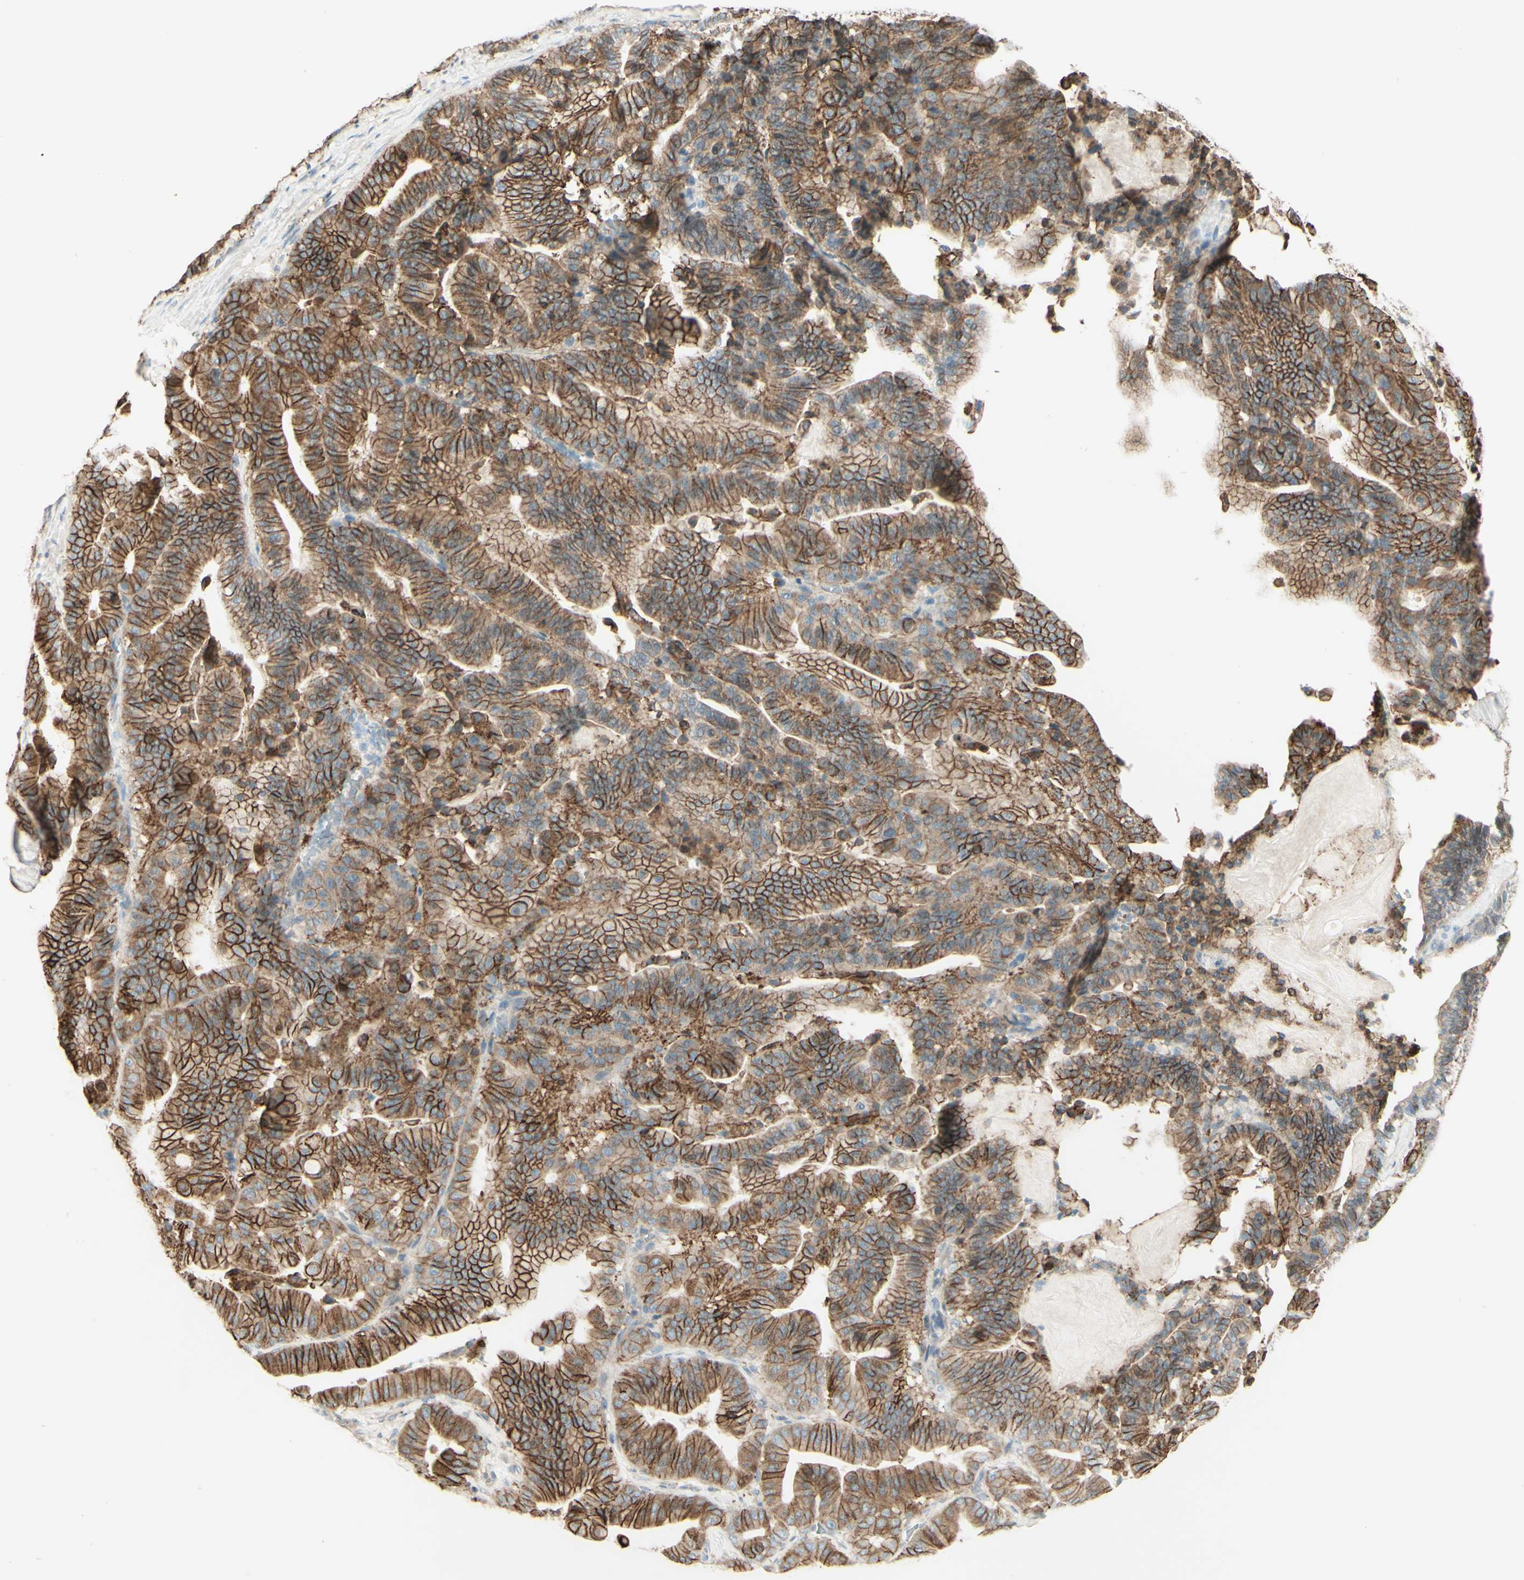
{"staining": {"intensity": "moderate", "quantity": ">75%", "location": "cytoplasmic/membranous"}, "tissue": "pancreatic cancer", "cell_type": "Tumor cells", "image_type": "cancer", "snomed": [{"axis": "morphology", "description": "Adenocarcinoma, NOS"}, {"axis": "topography", "description": "Pancreas"}], "caption": "A medium amount of moderate cytoplasmic/membranous expression is present in about >75% of tumor cells in pancreatic cancer tissue.", "gene": "RNF149", "patient": {"sex": "male", "age": 63}}